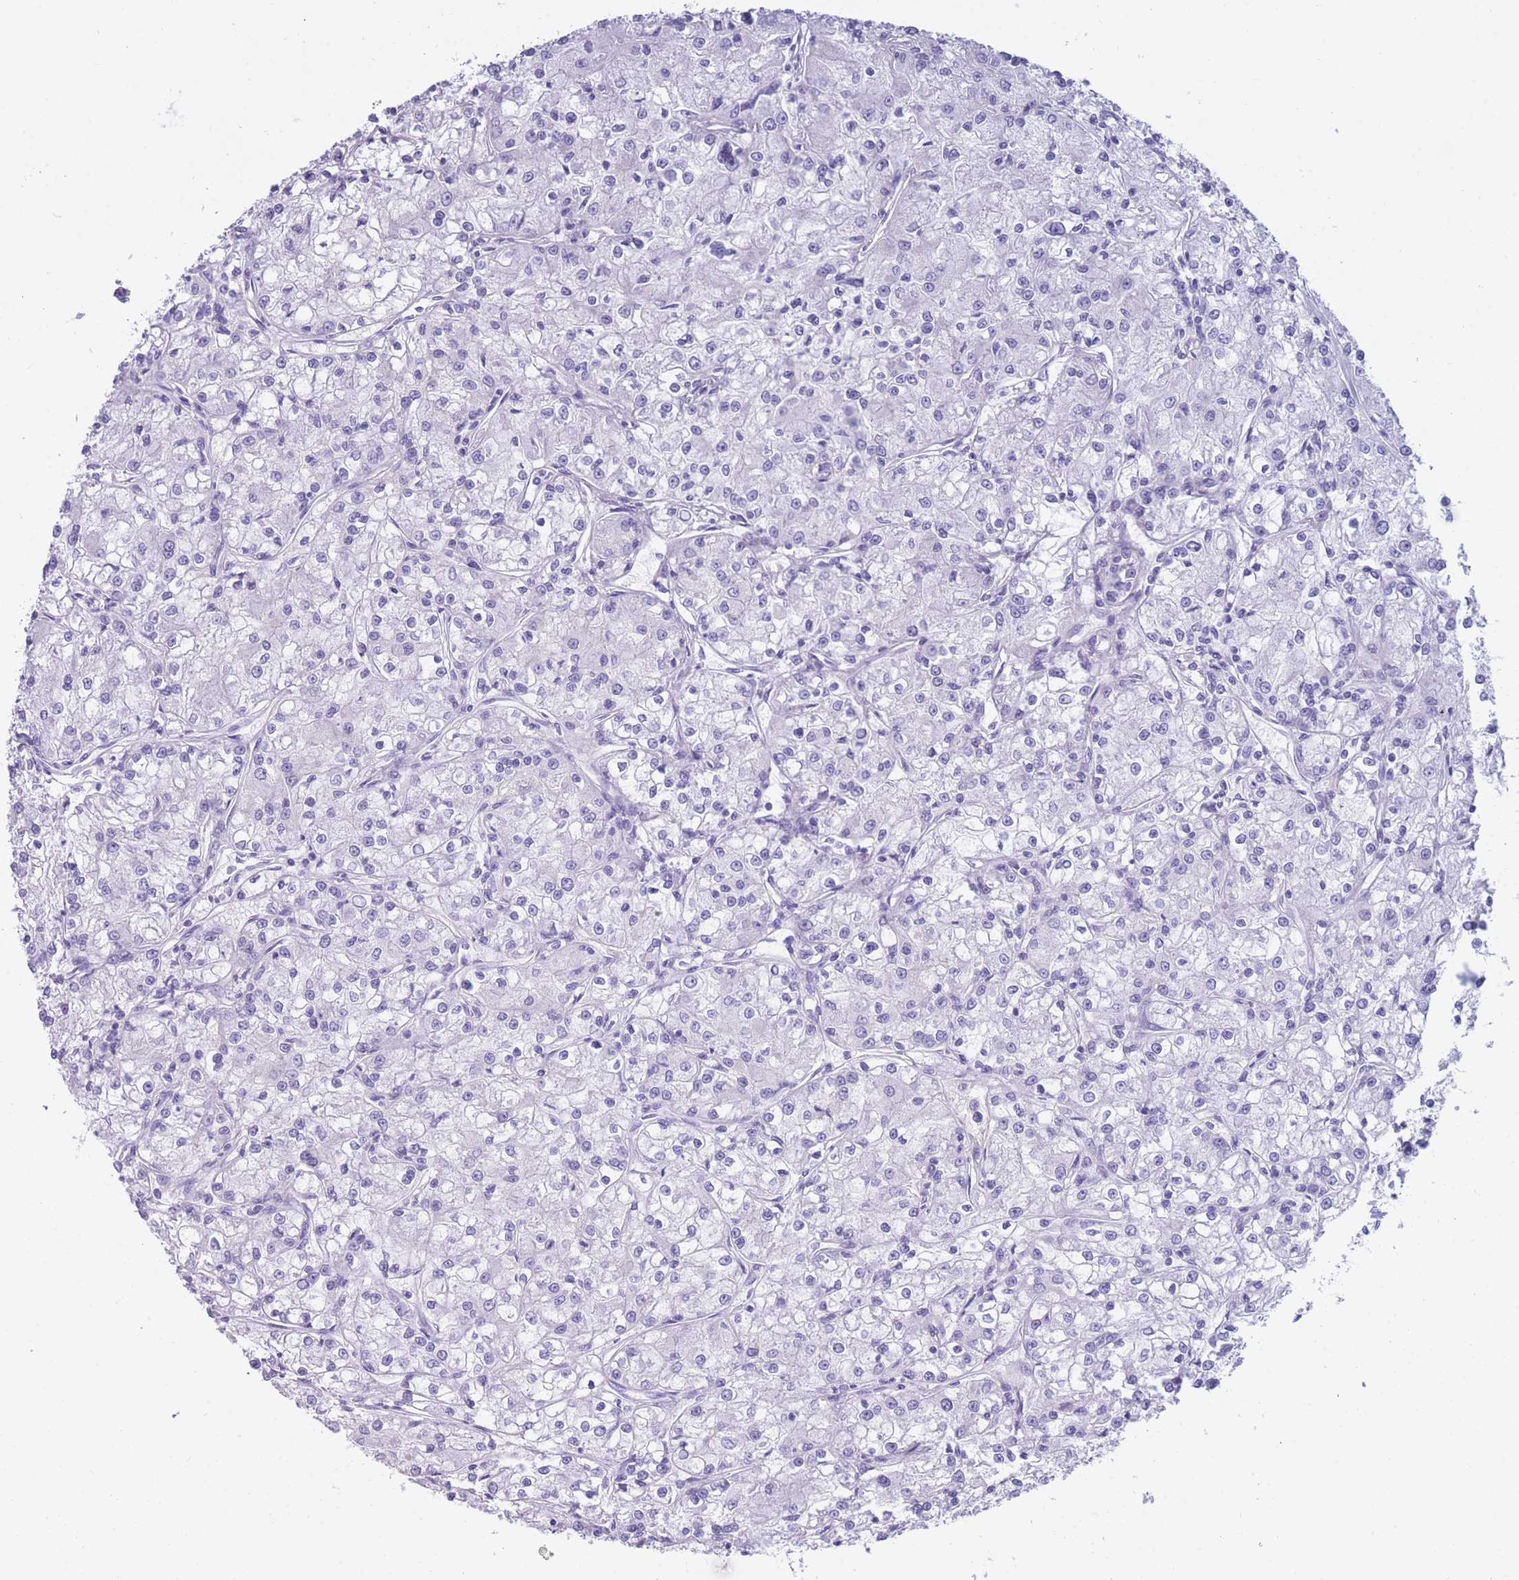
{"staining": {"intensity": "negative", "quantity": "none", "location": "none"}, "tissue": "renal cancer", "cell_type": "Tumor cells", "image_type": "cancer", "snomed": [{"axis": "morphology", "description": "Adenocarcinoma, NOS"}, {"axis": "topography", "description": "Kidney"}], "caption": "Immunohistochemistry (IHC) image of renal cancer (adenocarcinoma) stained for a protein (brown), which shows no staining in tumor cells.", "gene": "TNFSF11", "patient": {"sex": "female", "age": 59}}